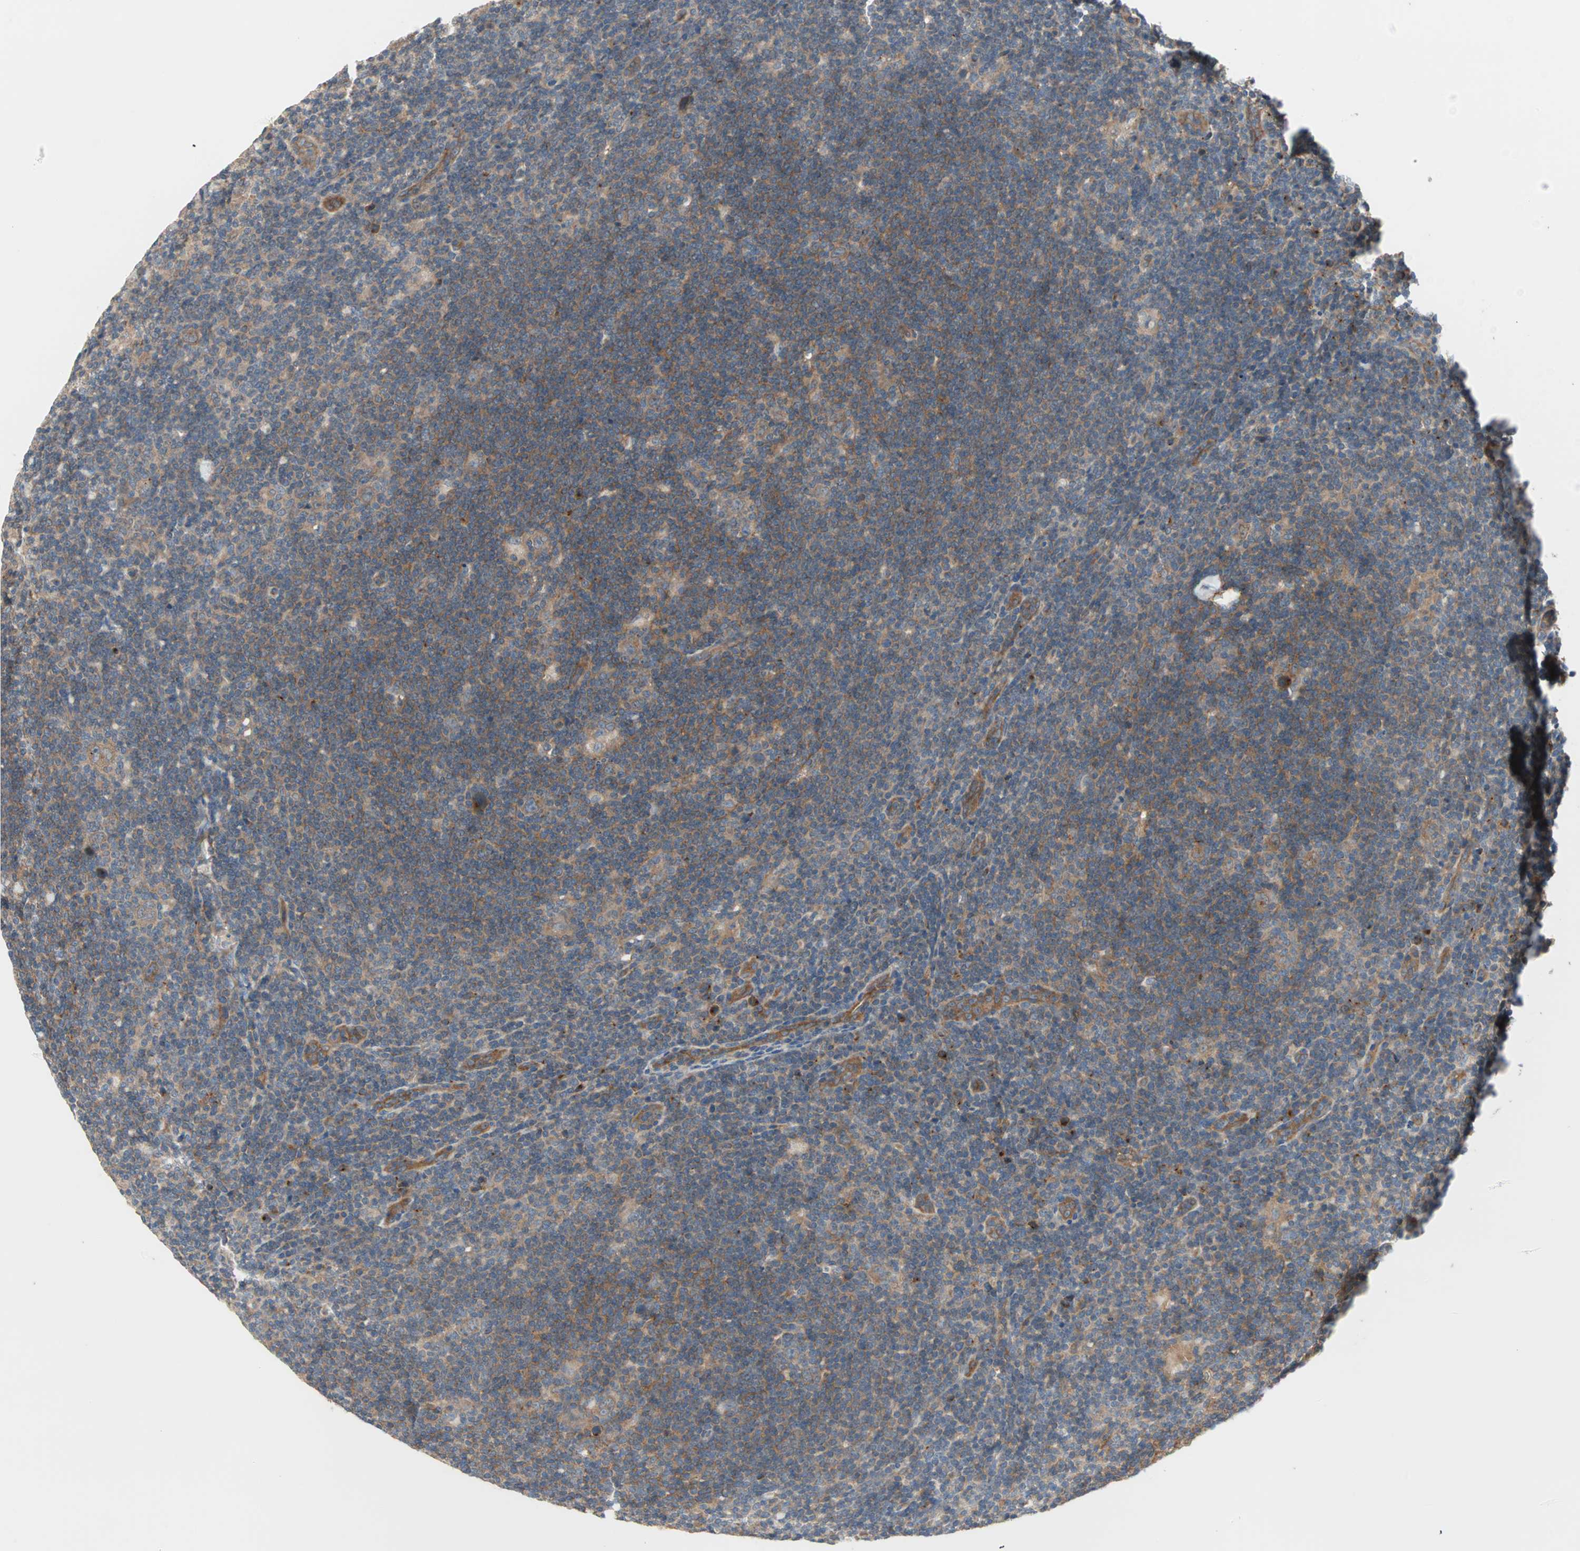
{"staining": {"intensity": "weak", "quantity": ">75%", "location": "cytoplasmic/membranous"}, "tissue": "lymphoma", "cell_type": "Tumor cells", "image_type": "cancer", "snomed": [{"axis": "morphology", "description": "Hodgkin's disease, NOS"}, {"axis": "topography", "description": "Lymph node"}], "caption": "DAB (3,3'-diaminobenzidine) immunohistochemical staining of human lymphoma shows weak cytoplasmic/membranous protein expression in about >75% of tumor cells. (IHC, brightfield microscopy, high magnification).", "gene": "PDE8A", "patient": {"sex": "female", "age": 57}}